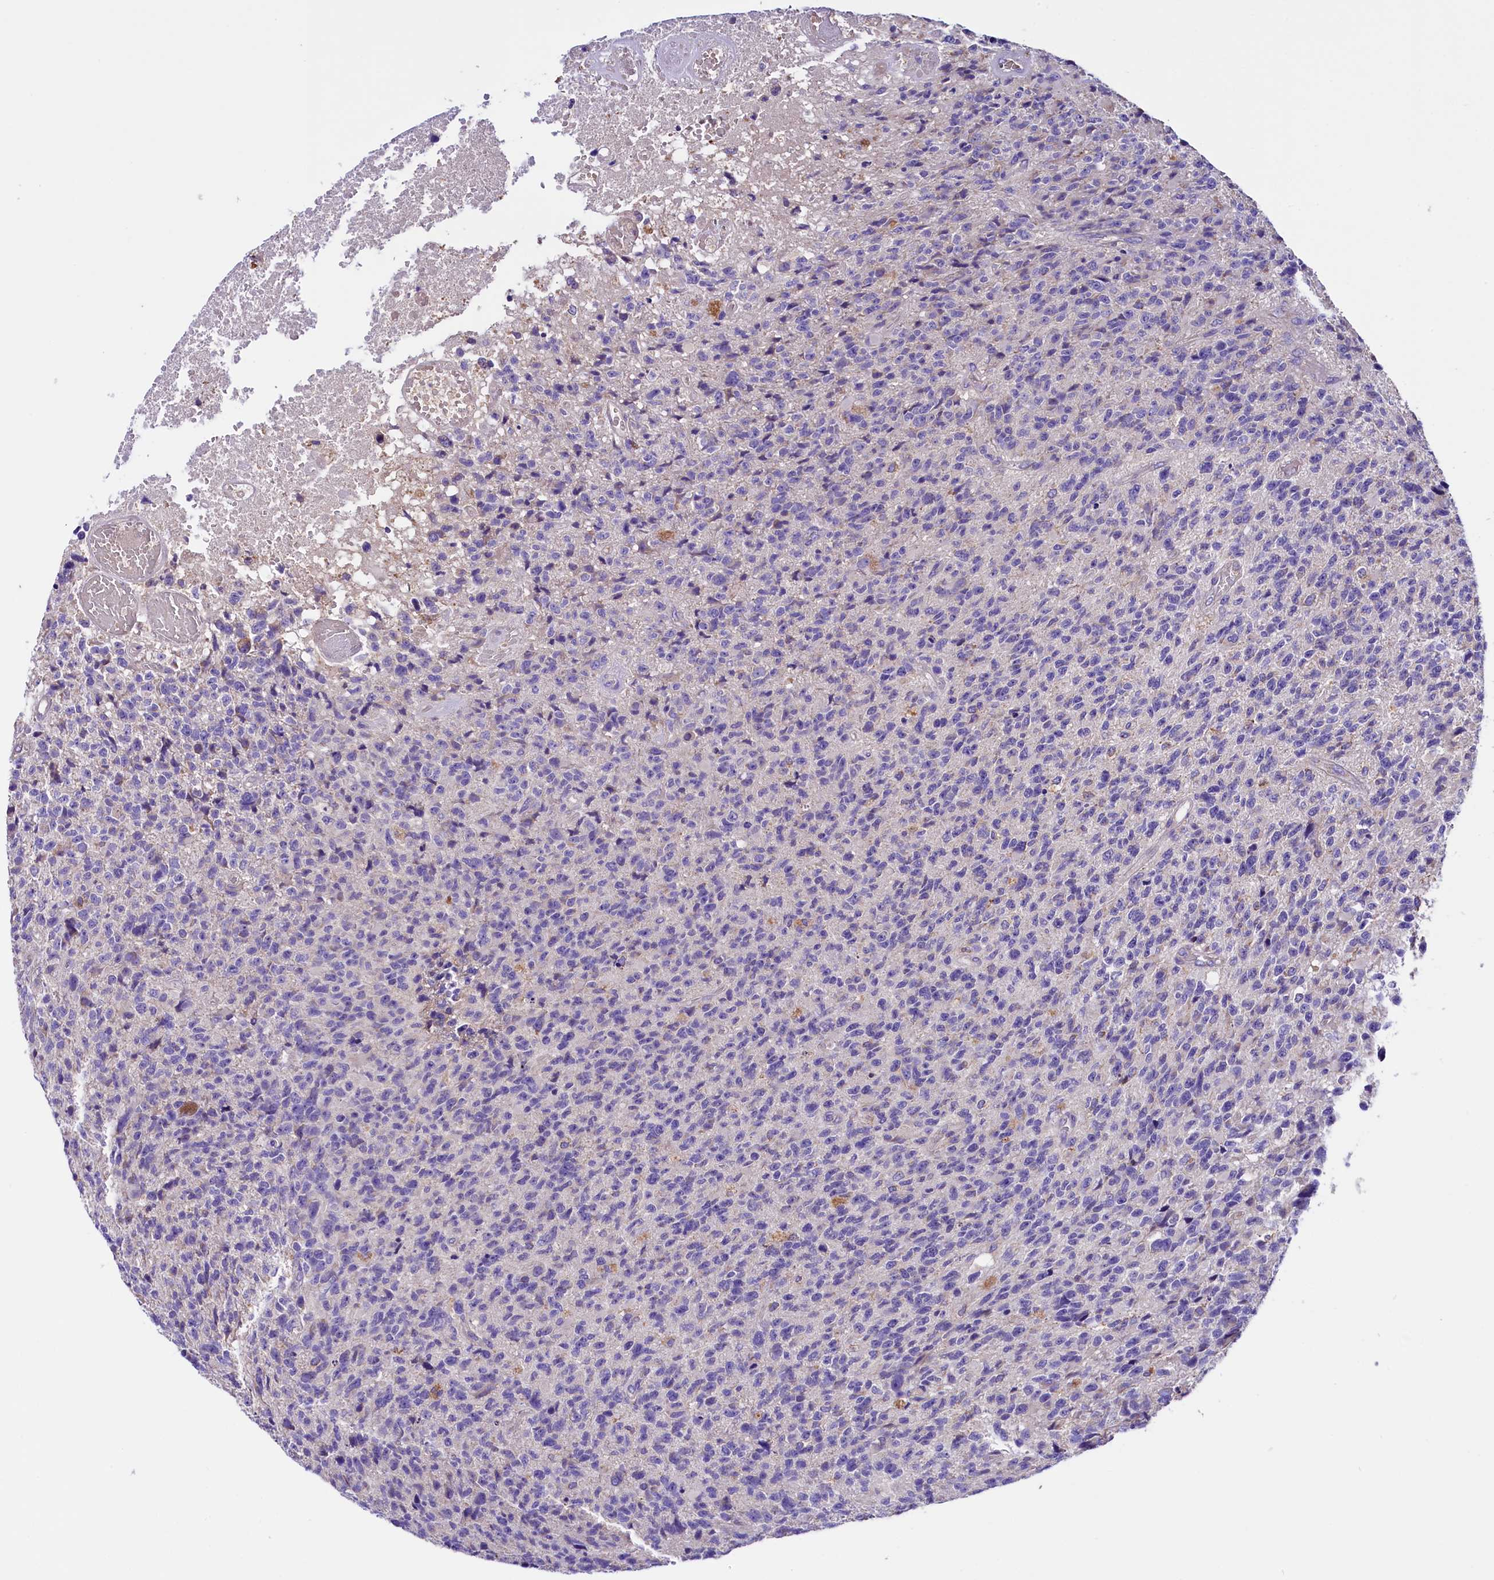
{"staining": {"intensity": "negative", "quantity": "none", "location": "none"}, "tissue": "glioma", "cell_type": "Tumor cells", "image_type": "cancer", "snomed": [{"axis": "morphology", "description": "Glioma, malignant, High grade"}, {"axis": "topography", "description": "Brain"}], "caption": "Tumor cells show no significant protein positivity in glioma. (DAB immunohistochemistry (IHC), high magnification).", "gene": "SIX5", "patient": {"sex": "male", "age": 76}}